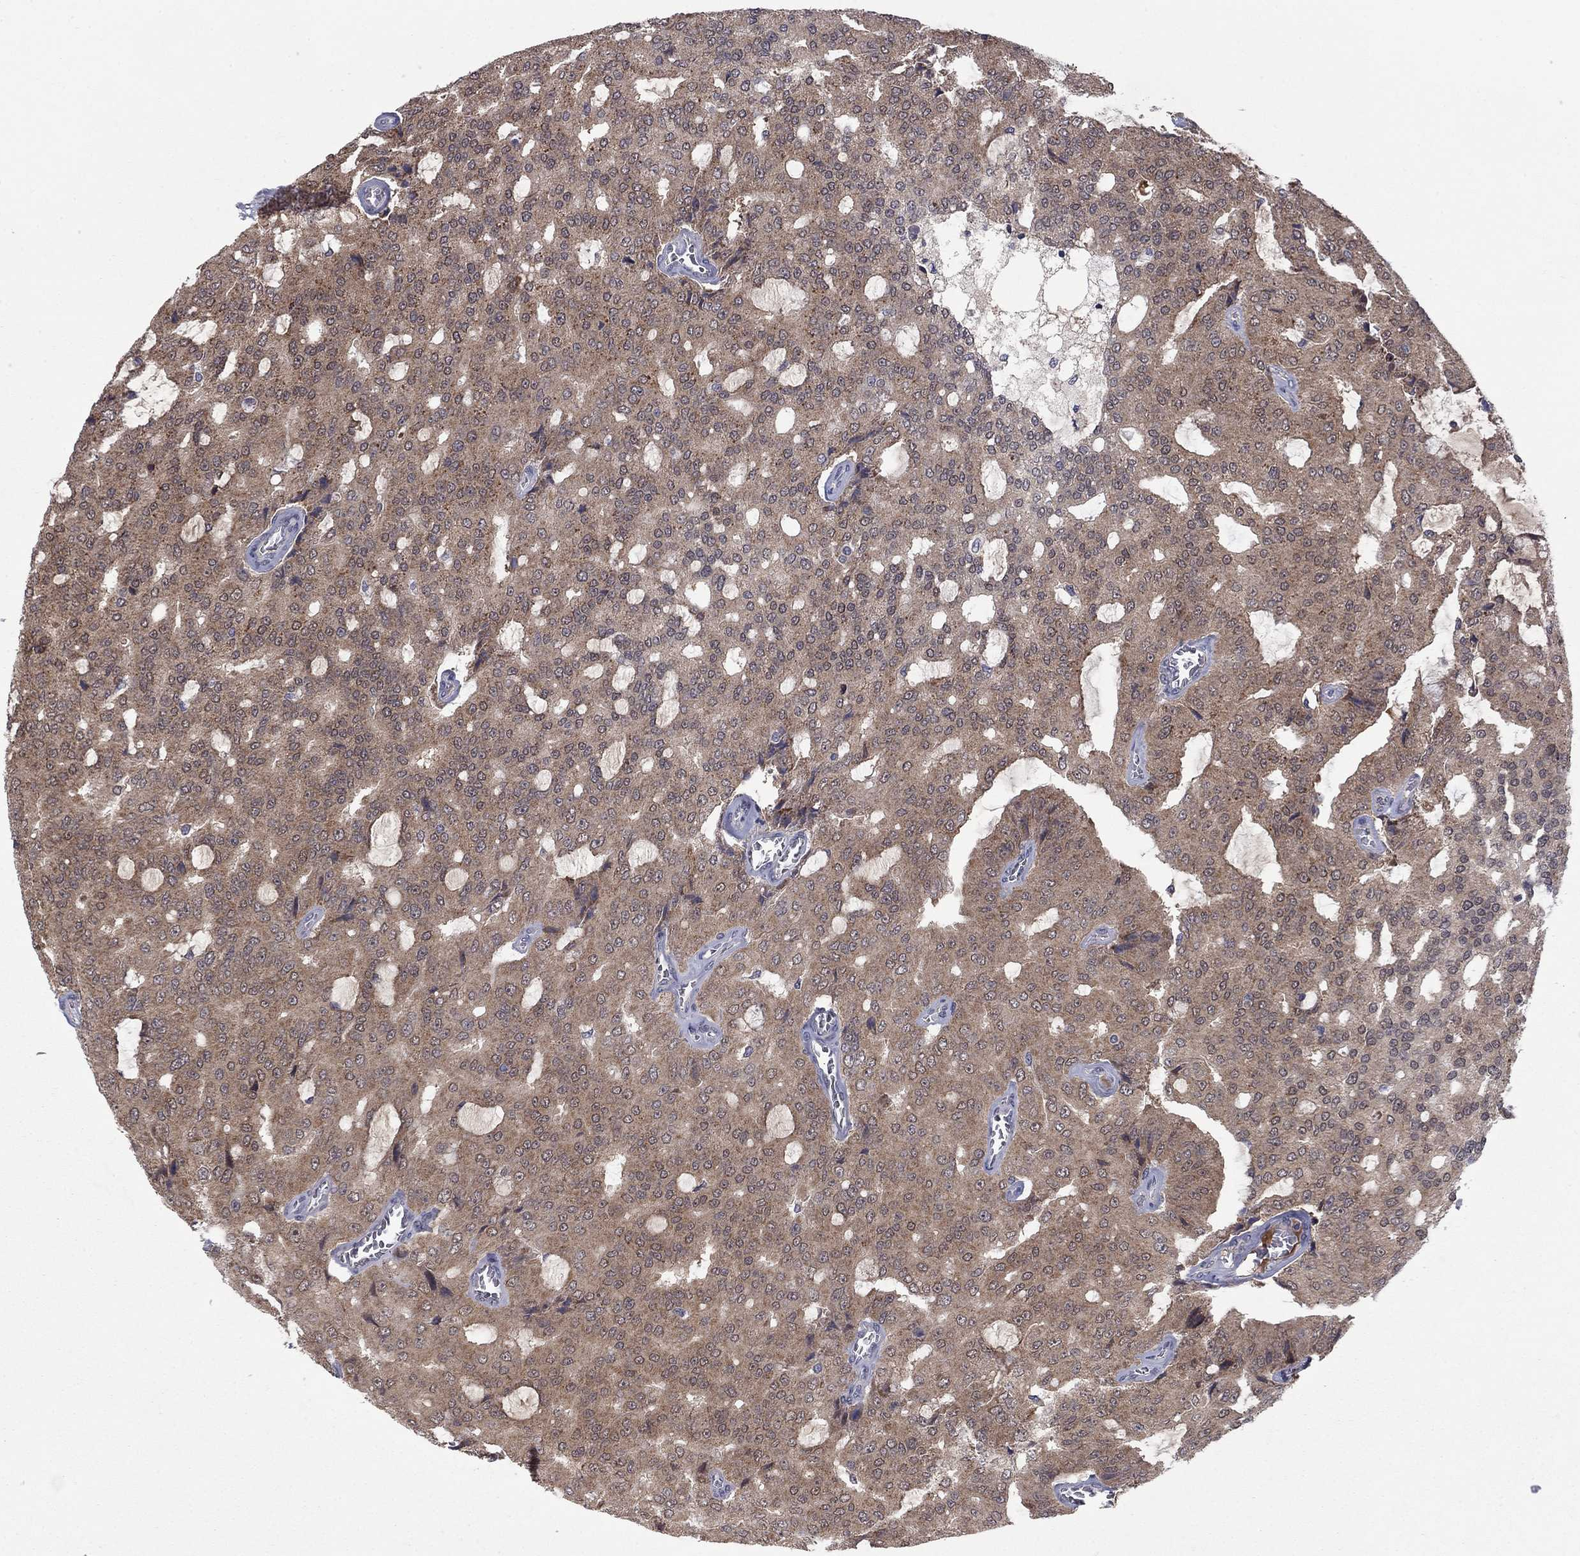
{"staining": {"intensity": "moderate", "quantity": ">75%", "location": "cytoplasmic/membranous"}, "tissue": "prostate cancer", "cell_type": "Tumor cells", "image_type": "cancer", "snomed": [{"axis": "morphology", "description": "Adenocarcinoma, NOS"}, {"axis": "topography", "description": "Prostate and seminal vesicle, NOS"}, {"axis": "topography", "description": "Prostate"}], "caption": "IHC staining of prostate cancer, which displays medium levels of moderate cytoplasmic/membranous staining in approximately >75% of tumor cells indicating moderate cytoplasmic/membranous protein positivity. The staining was performed using DAB (3,3'-diaminobenzidine) (brown) for protein detection and nuclei were counterstained in hematoxylin (blue).", "gene": "GRHPR", "patient": {"sex": "male", "age": 67}}